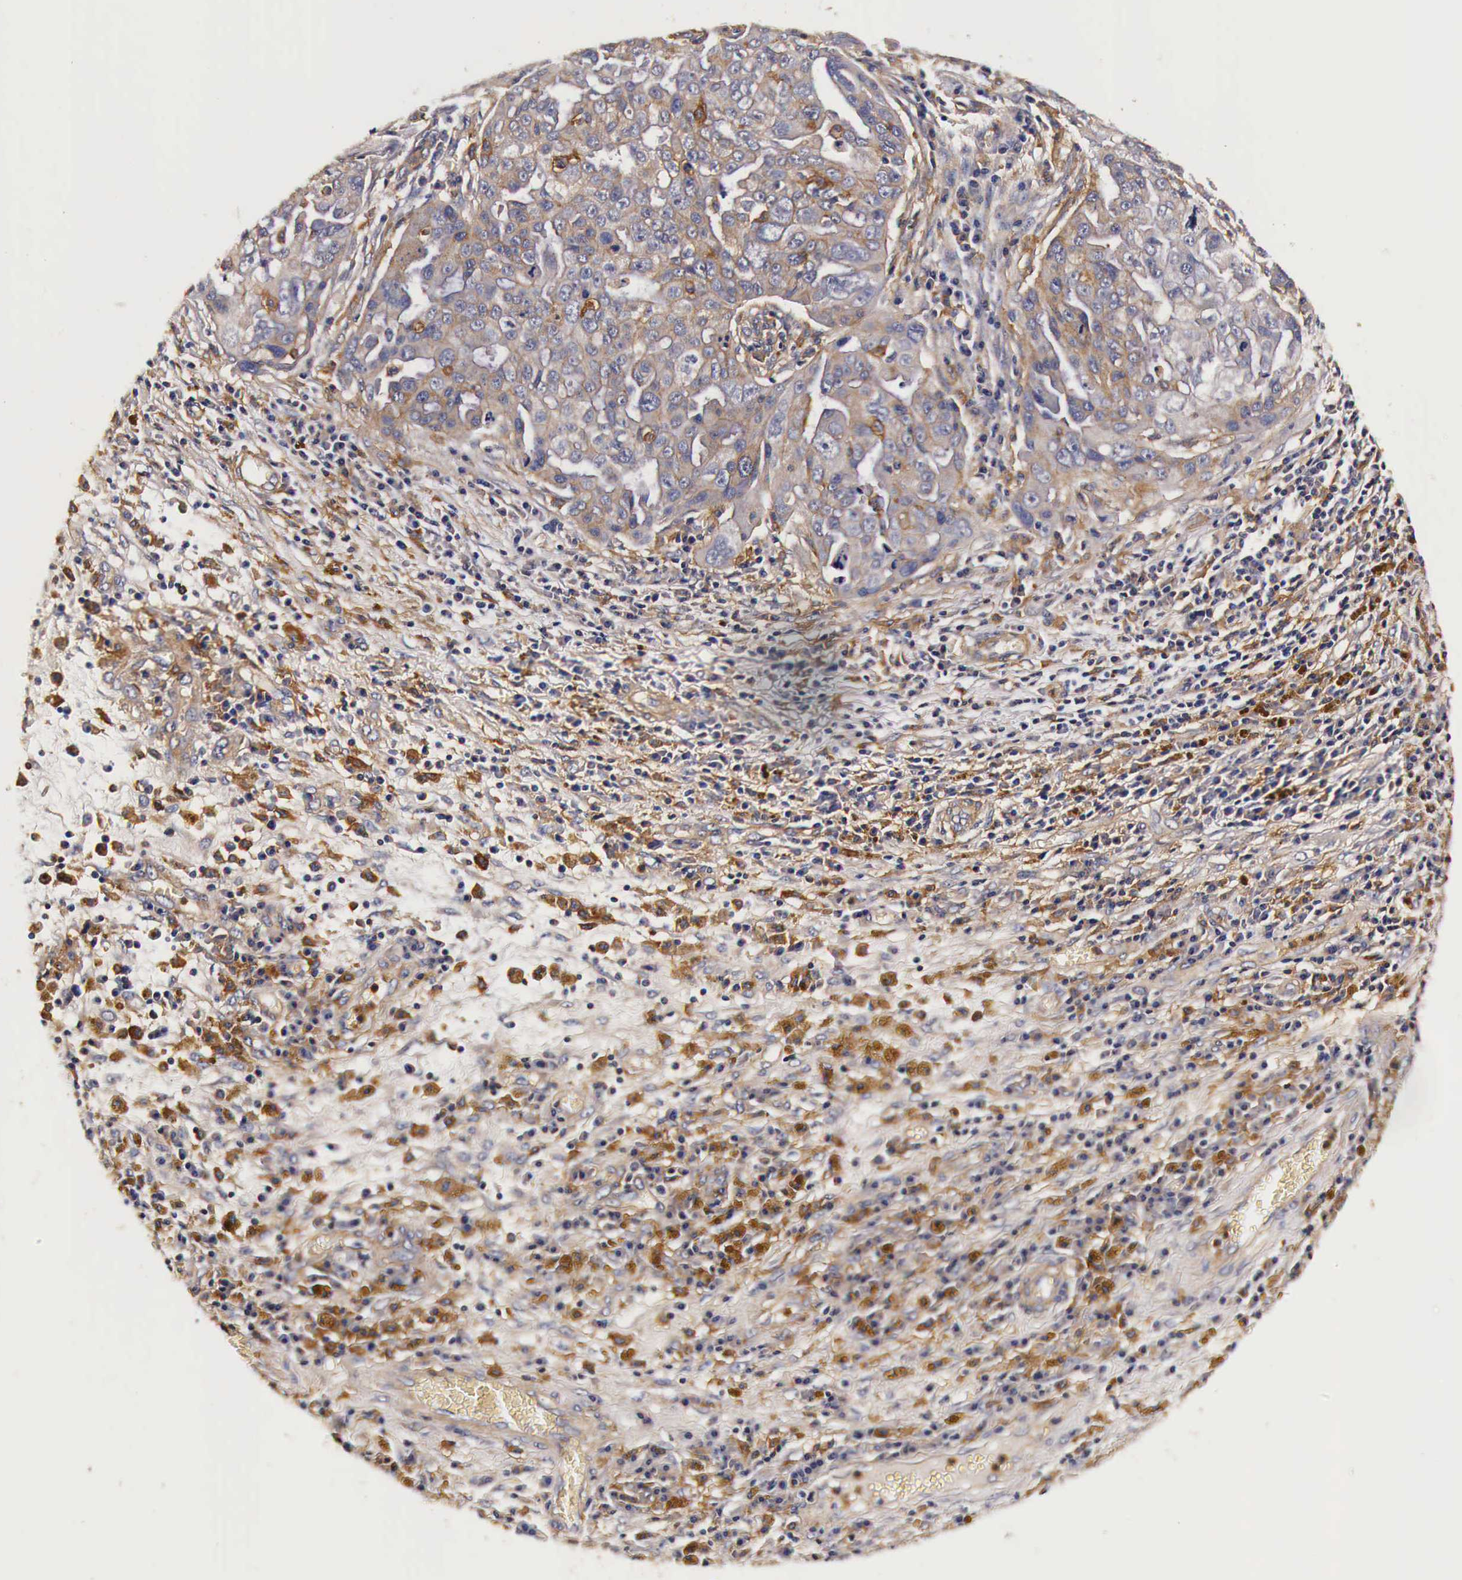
{"staining": {"intensity": "weak", "quantity": ">75%", "location": "cytoplasmic/membranous"}, "tissue": "ovarian cancer", "cell_type": "Tumor cells", "image_type": "cancer", "snomed": [{"axis": "morphology", "description": "Carcinoma, endometroid"}, {"axis": "topography", "description": "Ovary"}], "caption": "Protein expression by immunohistochemistry (IHC) demonstrates weak cytoplasmic/membranous expression in approximately >75% of tumor cells in ovarian endometroid carcinoma.", "gene": "RP2", "patient": {"sex": "female", "age": 75}}